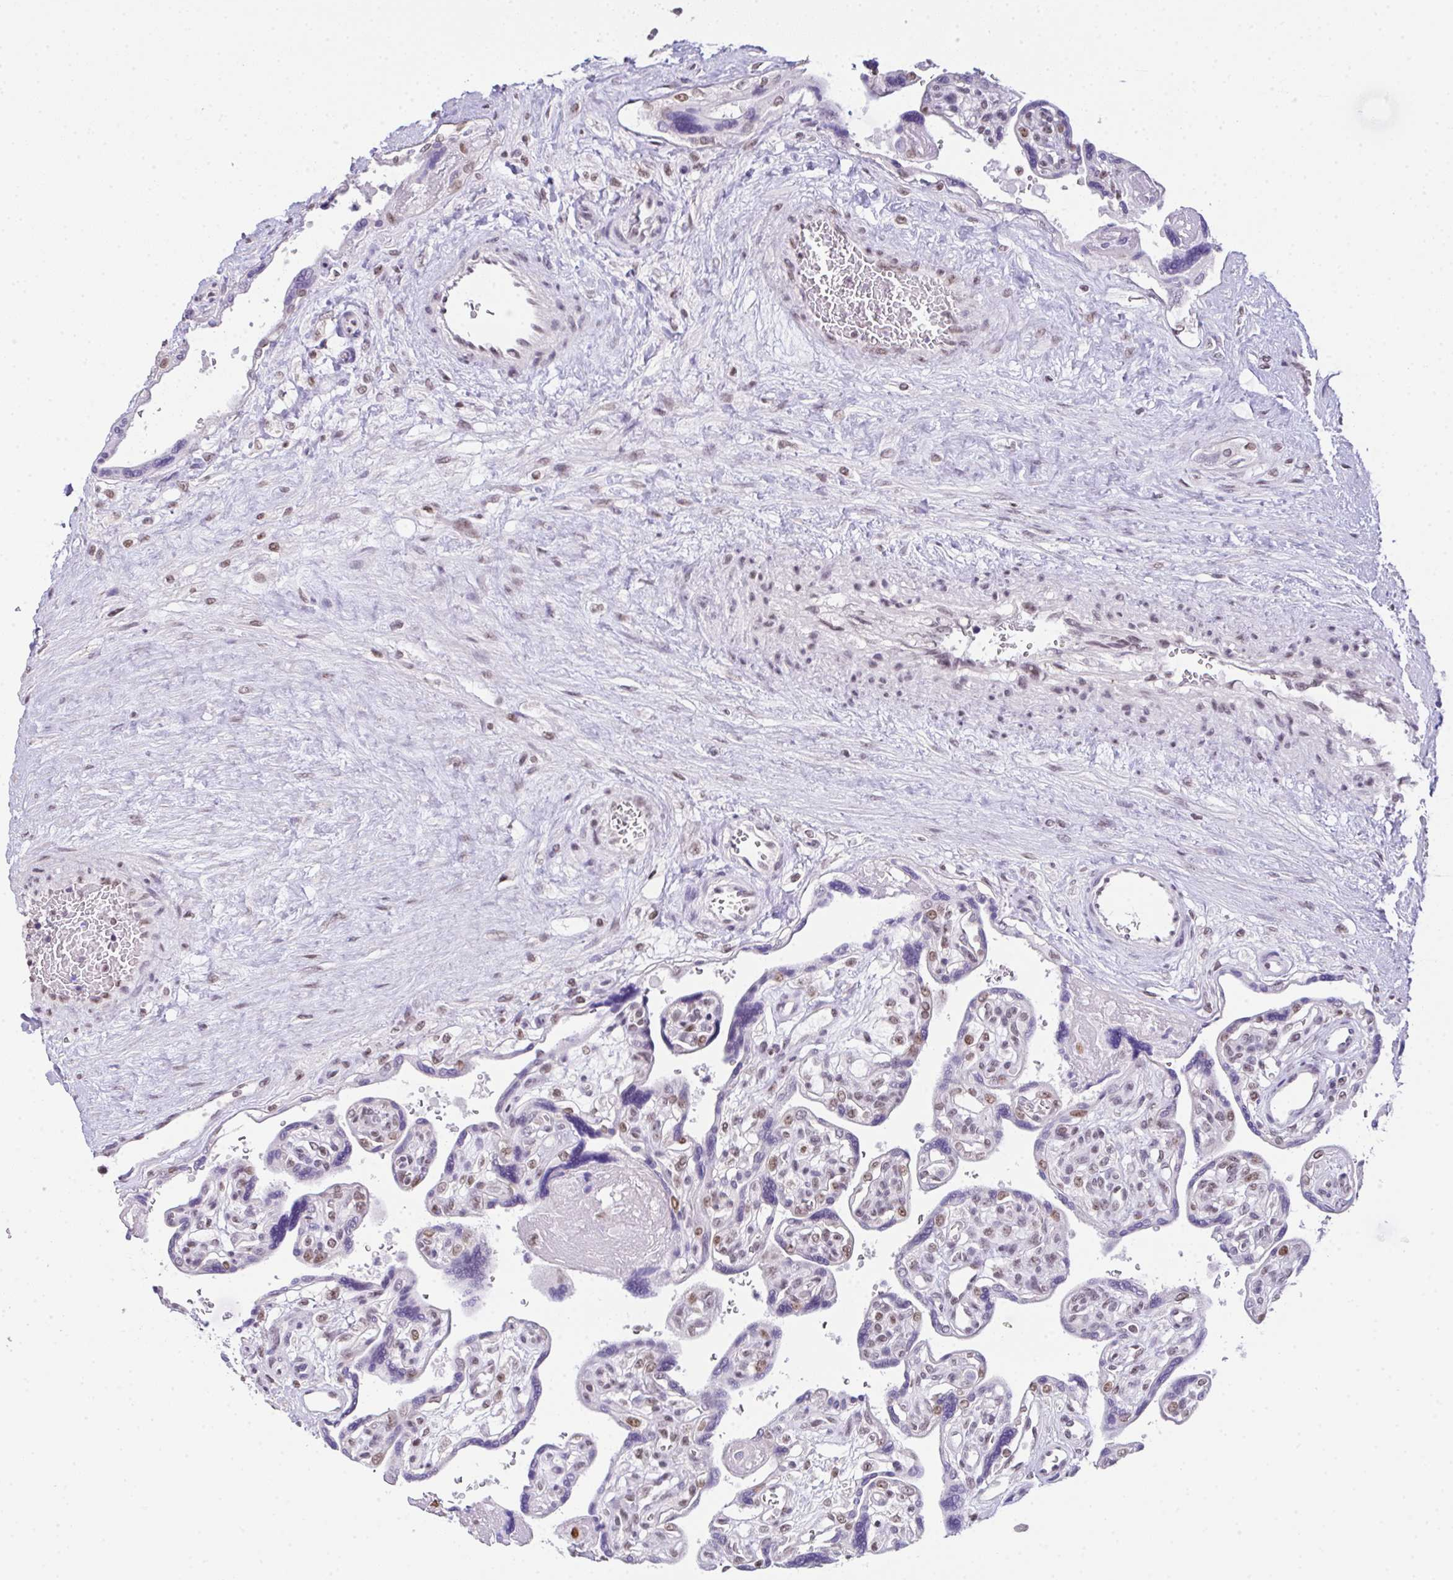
{"staining": {"intensity": "strong", "quantity": "25%-75%", "location": "nuclear"}, "tissue": "placenta", "cell_type": "Decidual cells", "image_type": "normal", "snomed": [{"axis": "morphology", "description": "Normal tissue, NOS"}, {"axis": "topography", "description": "Placenta"}], "caption": "IHC of benign placenta reveals high levels of strong nuclear staining in approximately 25%-75% of decidual cells. The staining was performed using DAB (3,3'-diaminobenzidine) to visualize the protein expression in brown, while the nuclei were stained in blue with hematoxylin (Magnification: 20x).", "gene": "ZNF800", "patient": {"sex": "female", "age": 39}}